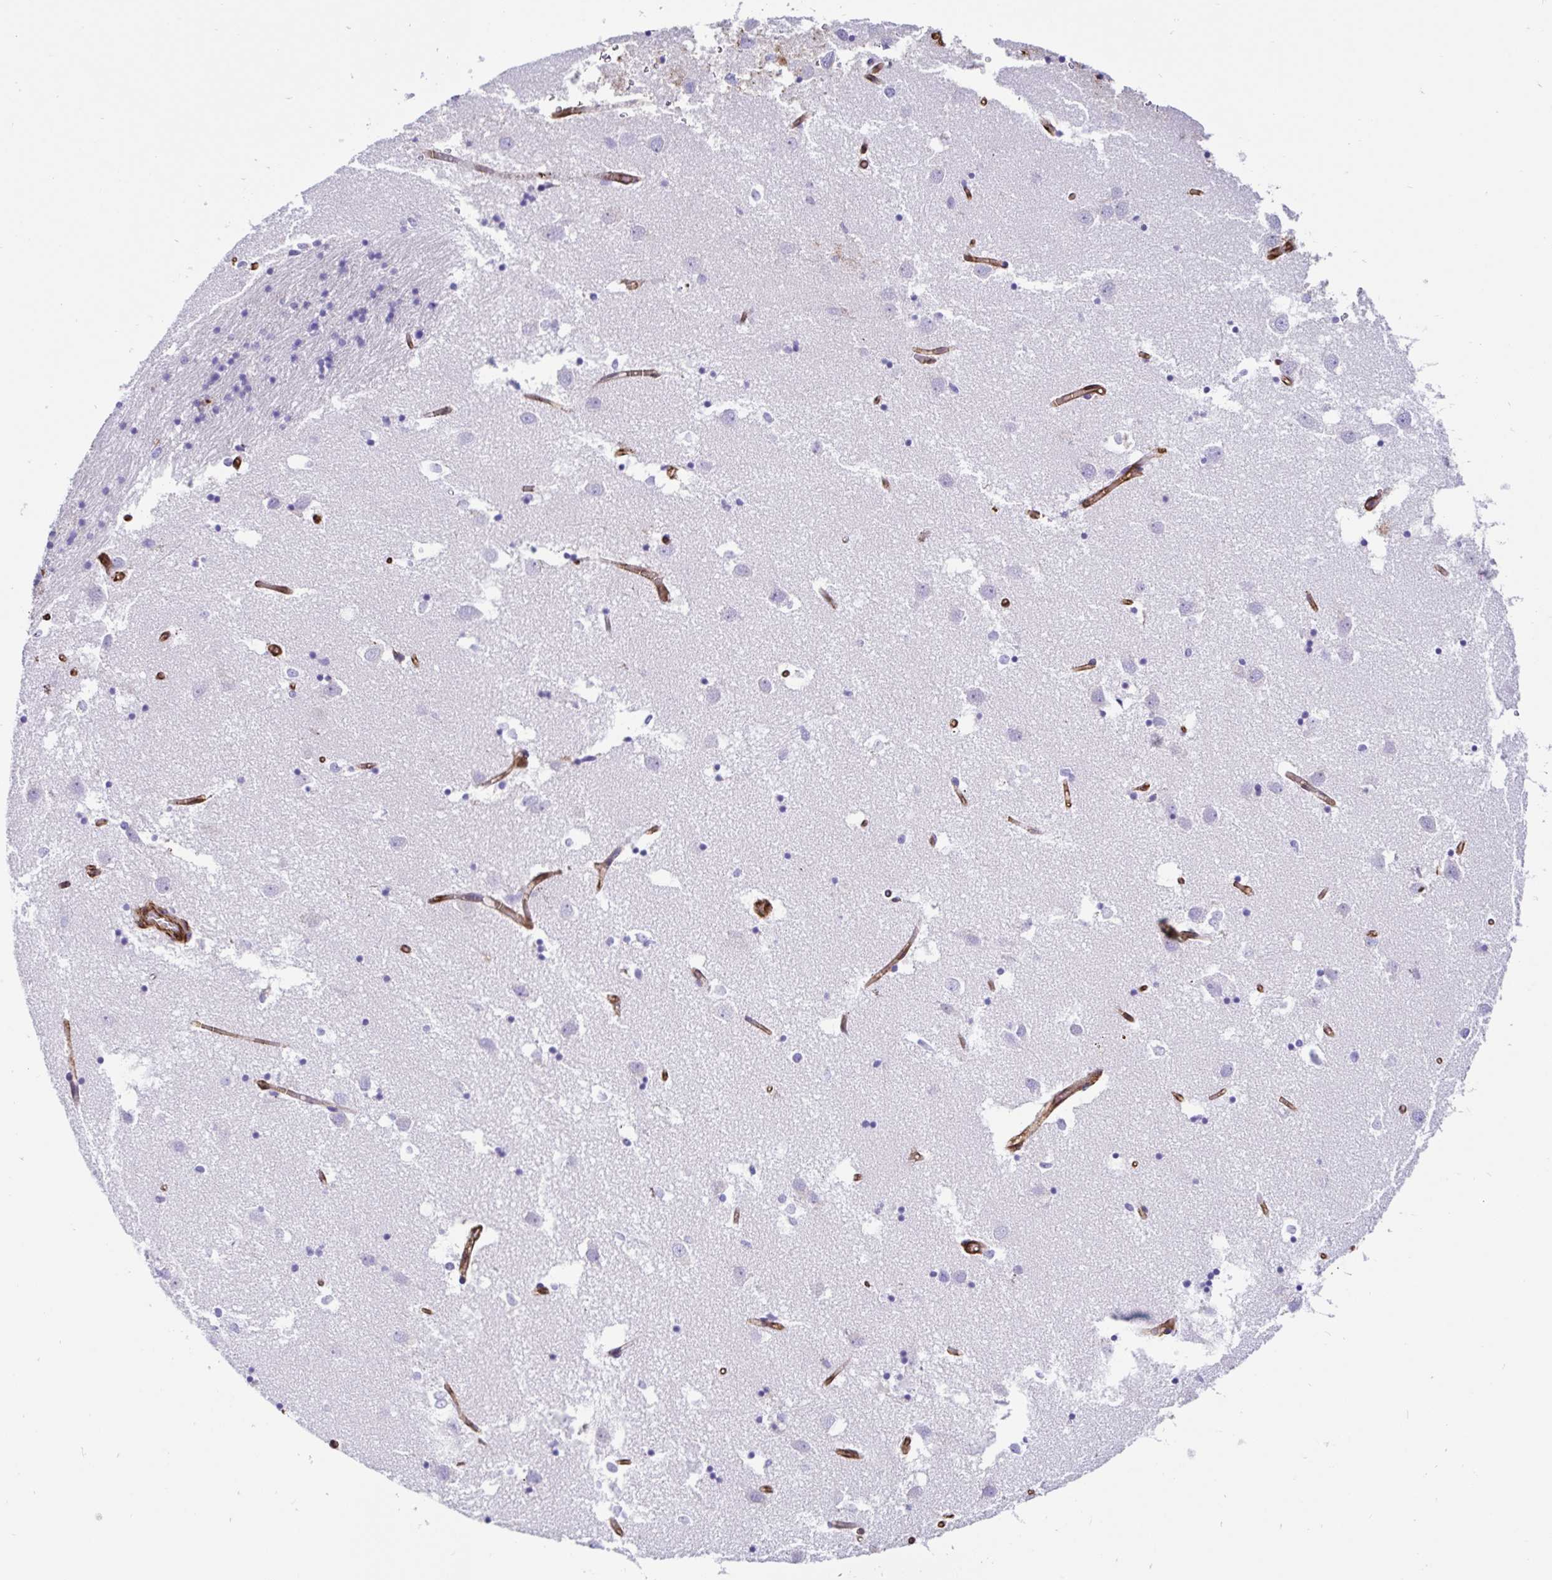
{"staining": {"intensity": "negative", "quantity": "none", "location": "none"}, "tissue": "caudate", "cell_type": "Glial cells", "image_type": "normal", "snomed": [{"axis": "morphology", "description": "Normal tissue, NOS"}, {"axis": "topography", "description": "Lateral ventricle wall"}], "caption": "Histopathology image shows no protein staining in glial cells of benign caudate.", "gene": "ANXA2", "patient": {"sex": "male", "age": 70}}